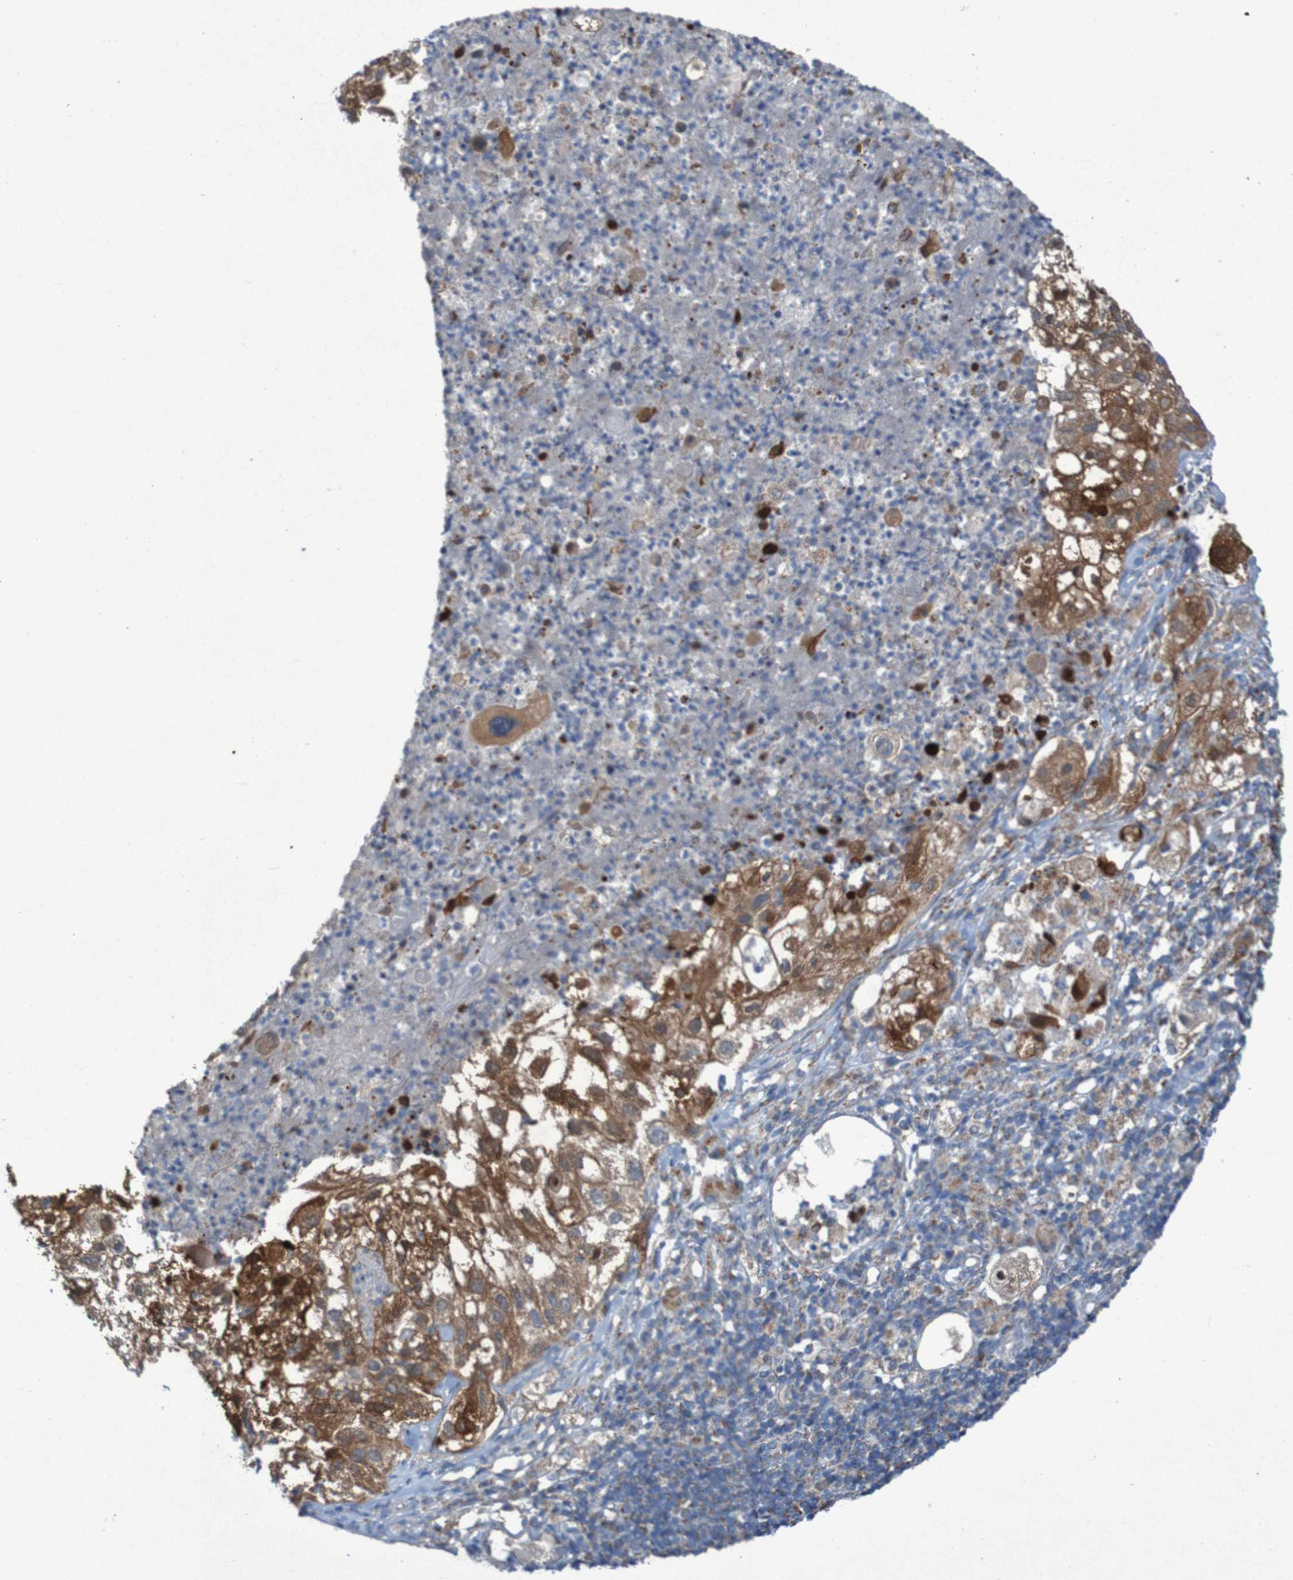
{"staining": {"intensity": "moderate", "quantity": ">75%", "location": "cytoplasmic/membranous"}, "tissue": "lung cancer", "cell_type": "Tumor cells", "image_type": "cancer", "snomed": [{"axis": "morphology", "description": "Inflammation, NOS"}, {"axis": "morphology", "description": "Squamous cell carcinoma, NOS"}, {"axis": "topography", "description": "Lymph node"}, {"axis": "topography", "description": "Soft tissue"}, {"axis": "topography", "description": "Lung"}], "caption": "A medium amount of moderate cytoplasmic/membranous staining is present in about >75% of tumor cells in lung cancer tissue.", "gene": "CCDC51", "patient": {"sex": "male", "age": 66}}